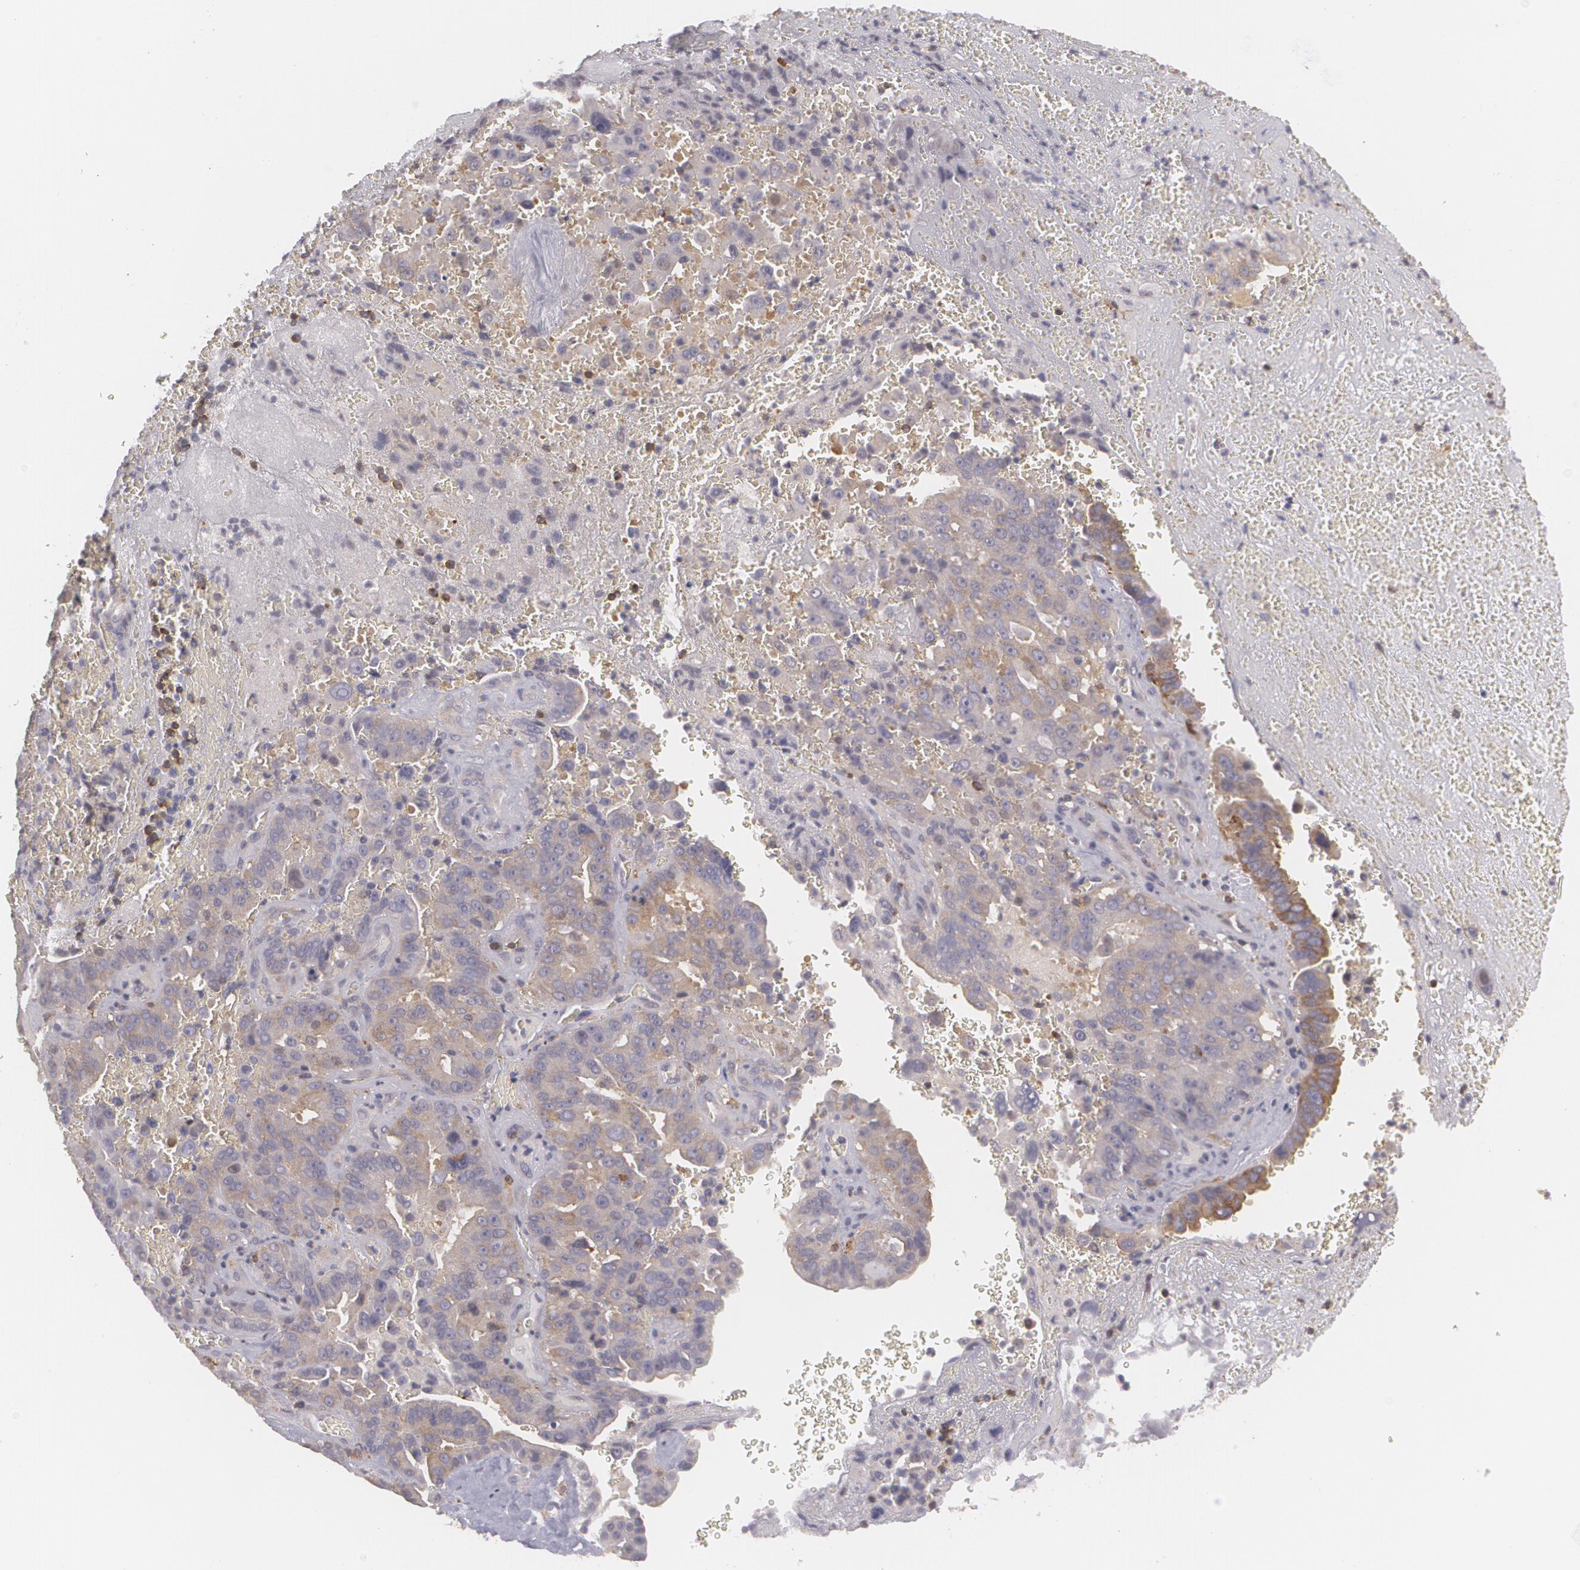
{"staining": {"intensity": "weak", "quantity": "25%-75%", "location": "cytoplasmic/membranous"}, "tissue": "liver cancer", "cell_type": "Tumor cells", "image_type": "cancer", "snomed": [{"axis": "morphology", "description": "Cholangiocarcinoma"}, {"axis": "topography", "description": "Liver"}], "caption": "Protein staining reveals weak cytoplasmic/membranous expression in approximately 25%-75% of tumor cells in liver cancer (cholangiocarcinoma).", "gene": "BIN1", "patient": {"sex": "female", "age": 79}}